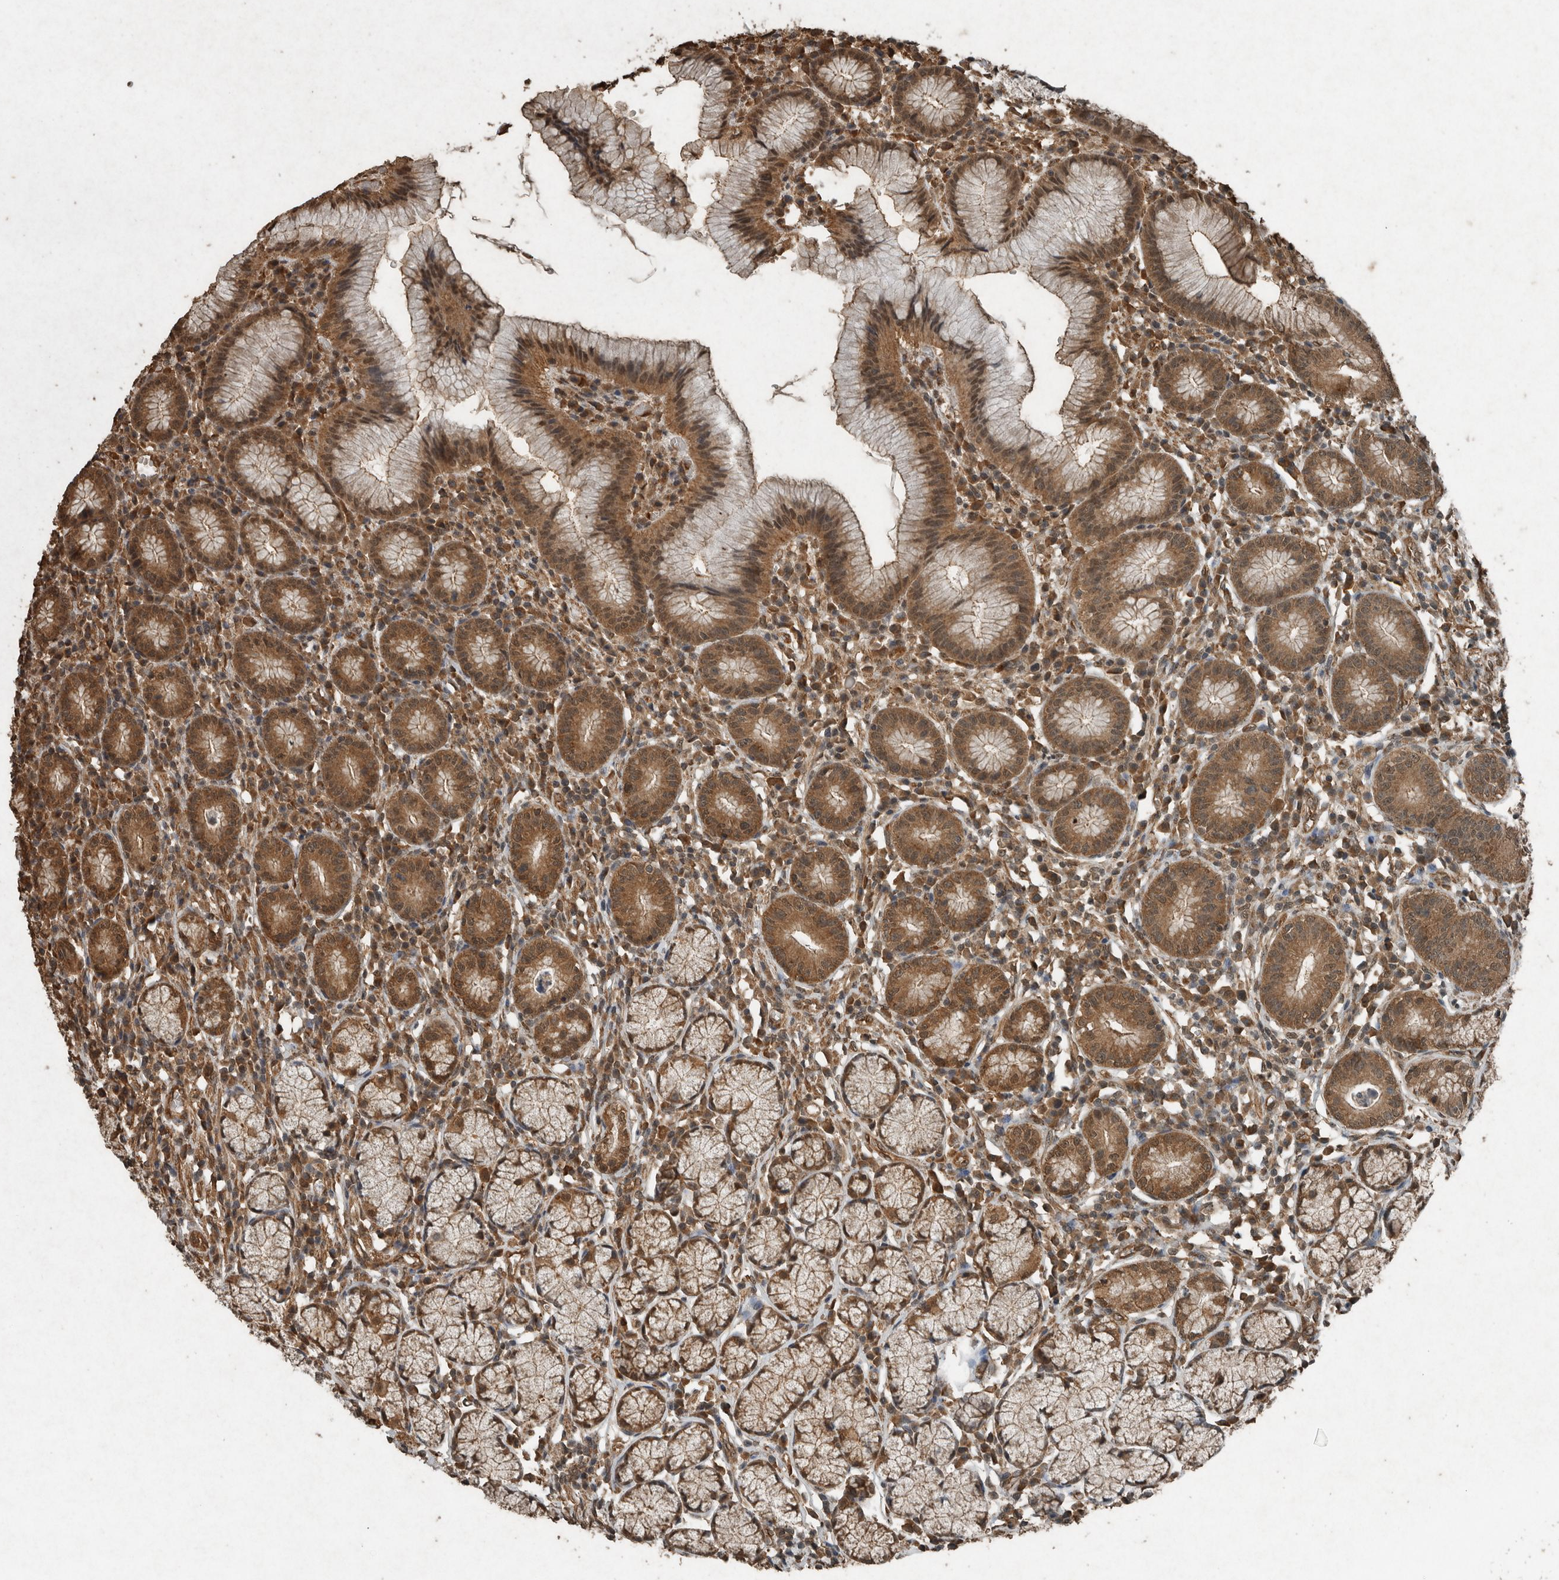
{"staining": {"intensity": "moderate", "quantity": ">75%", "location": "cytoplasmic/membranous,nuclear"}, "tissue": "stomach", "cell_type": "Glandular cells", "image_type": "normal", "snomed": [{"axis": "morphology", "description": "Normal tissue, NOS"}, {"axis": "topography", "description": "Stomach"}], "caption": "Immunohistochemical staining of unremarkable human stomach exhibits moderate cytoplasmic/membranous,nuclear protein expression in approximately >75% of glandular cells.", "gene": "ARHGEF12", "patient": {"sex": "male", "age": 55}}